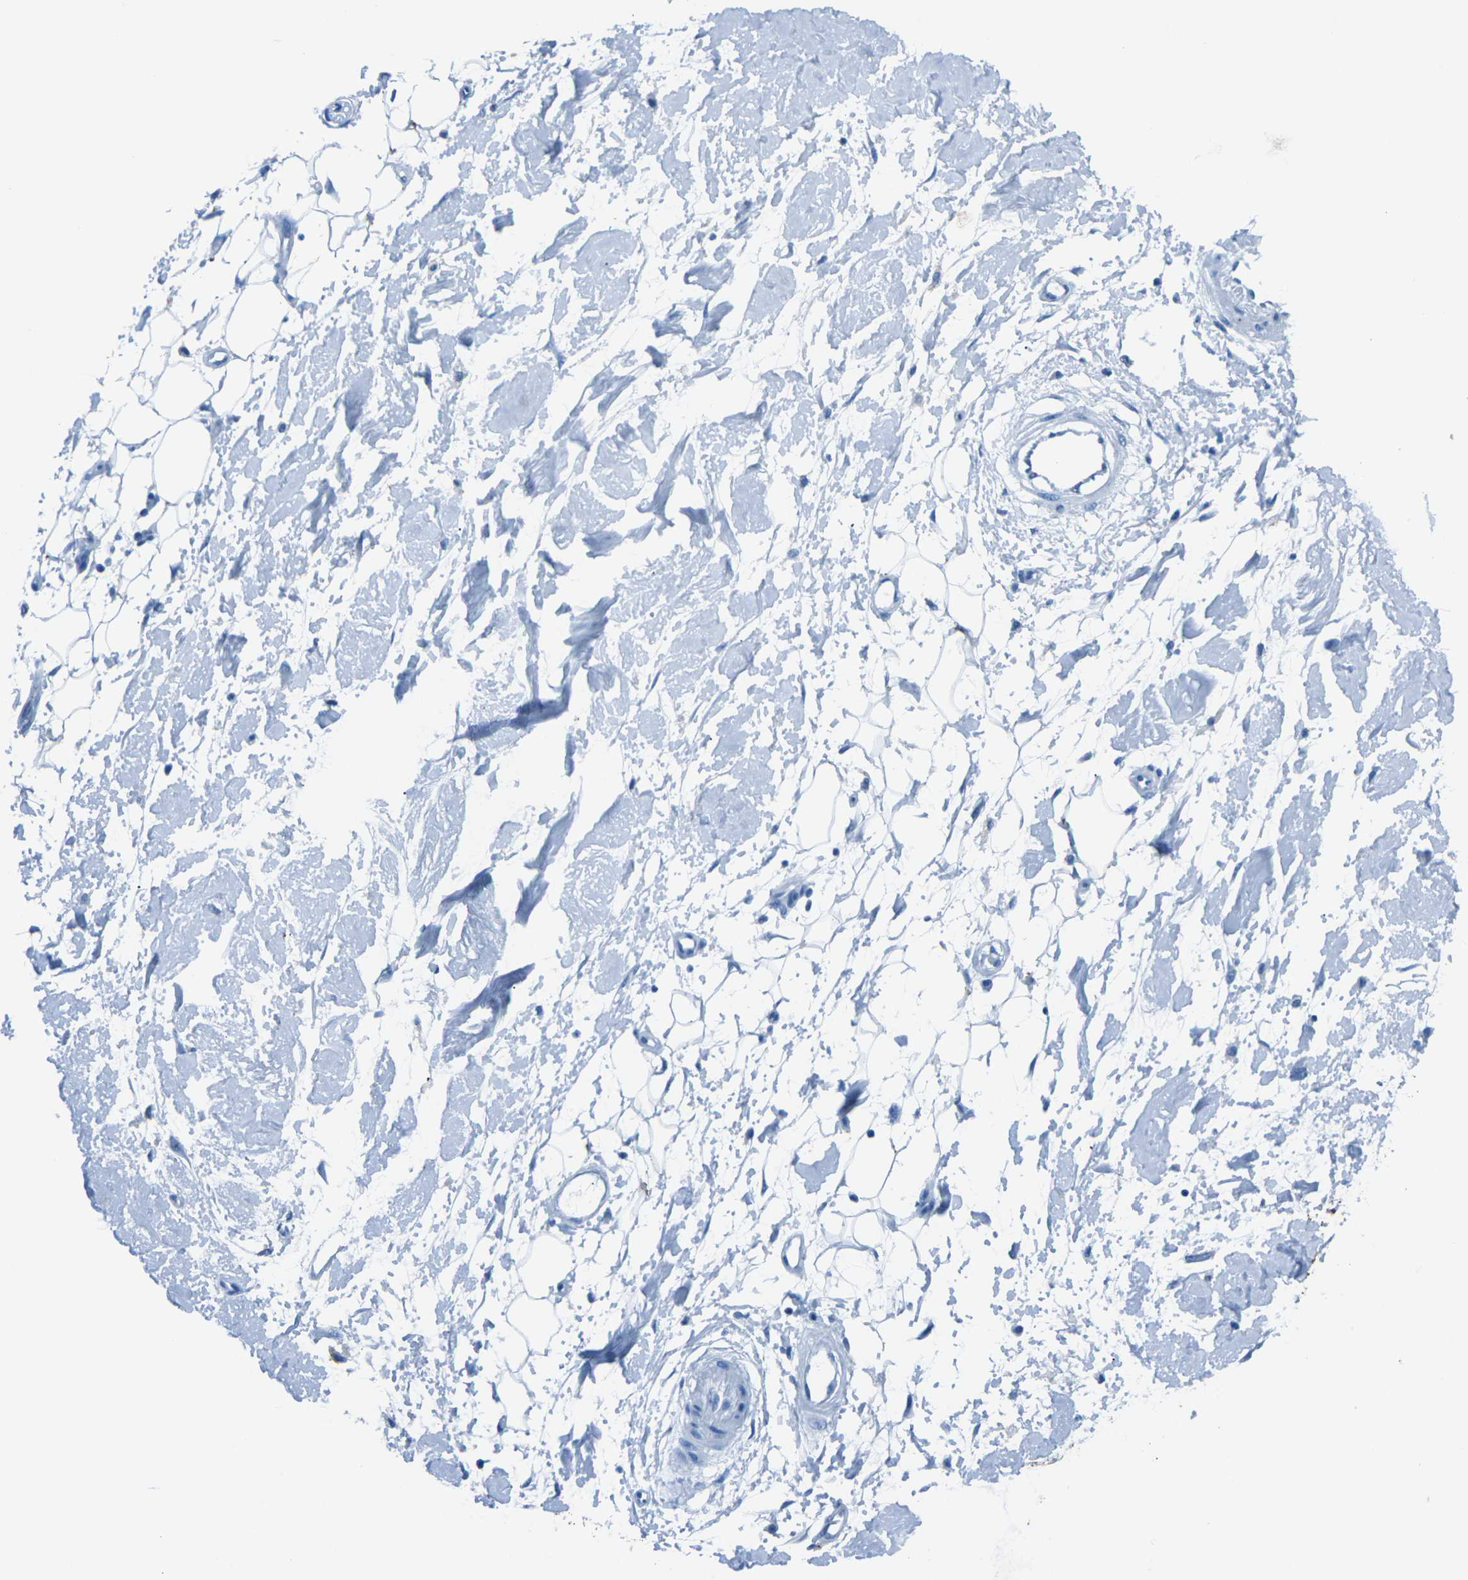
{"staining": {"intensity": "negative", "quantity": "none", "location": "none"}, "tissue": "adipose tissue", "cell_type": "Adipocytes", "image_type": "normal", "snomed": [{"axis": "morphology", "description": "Normal tissue, NOS"}, {"axis": "morphology", "description": "Squamous cell carcinoma, NOS"}, {"axis": "topography", "description": "Skin"}, {"axis": "topography", "description": "Peripheral nerve tissue"}], "caption": "Immunohistochemical staining of benign adipose tissue reveals no significant positivity in adipocytes. (IHC, brightfield microscopy, high magnification).", "gene": "MYH8", "patient": {"sex": "male", "age": 83}}